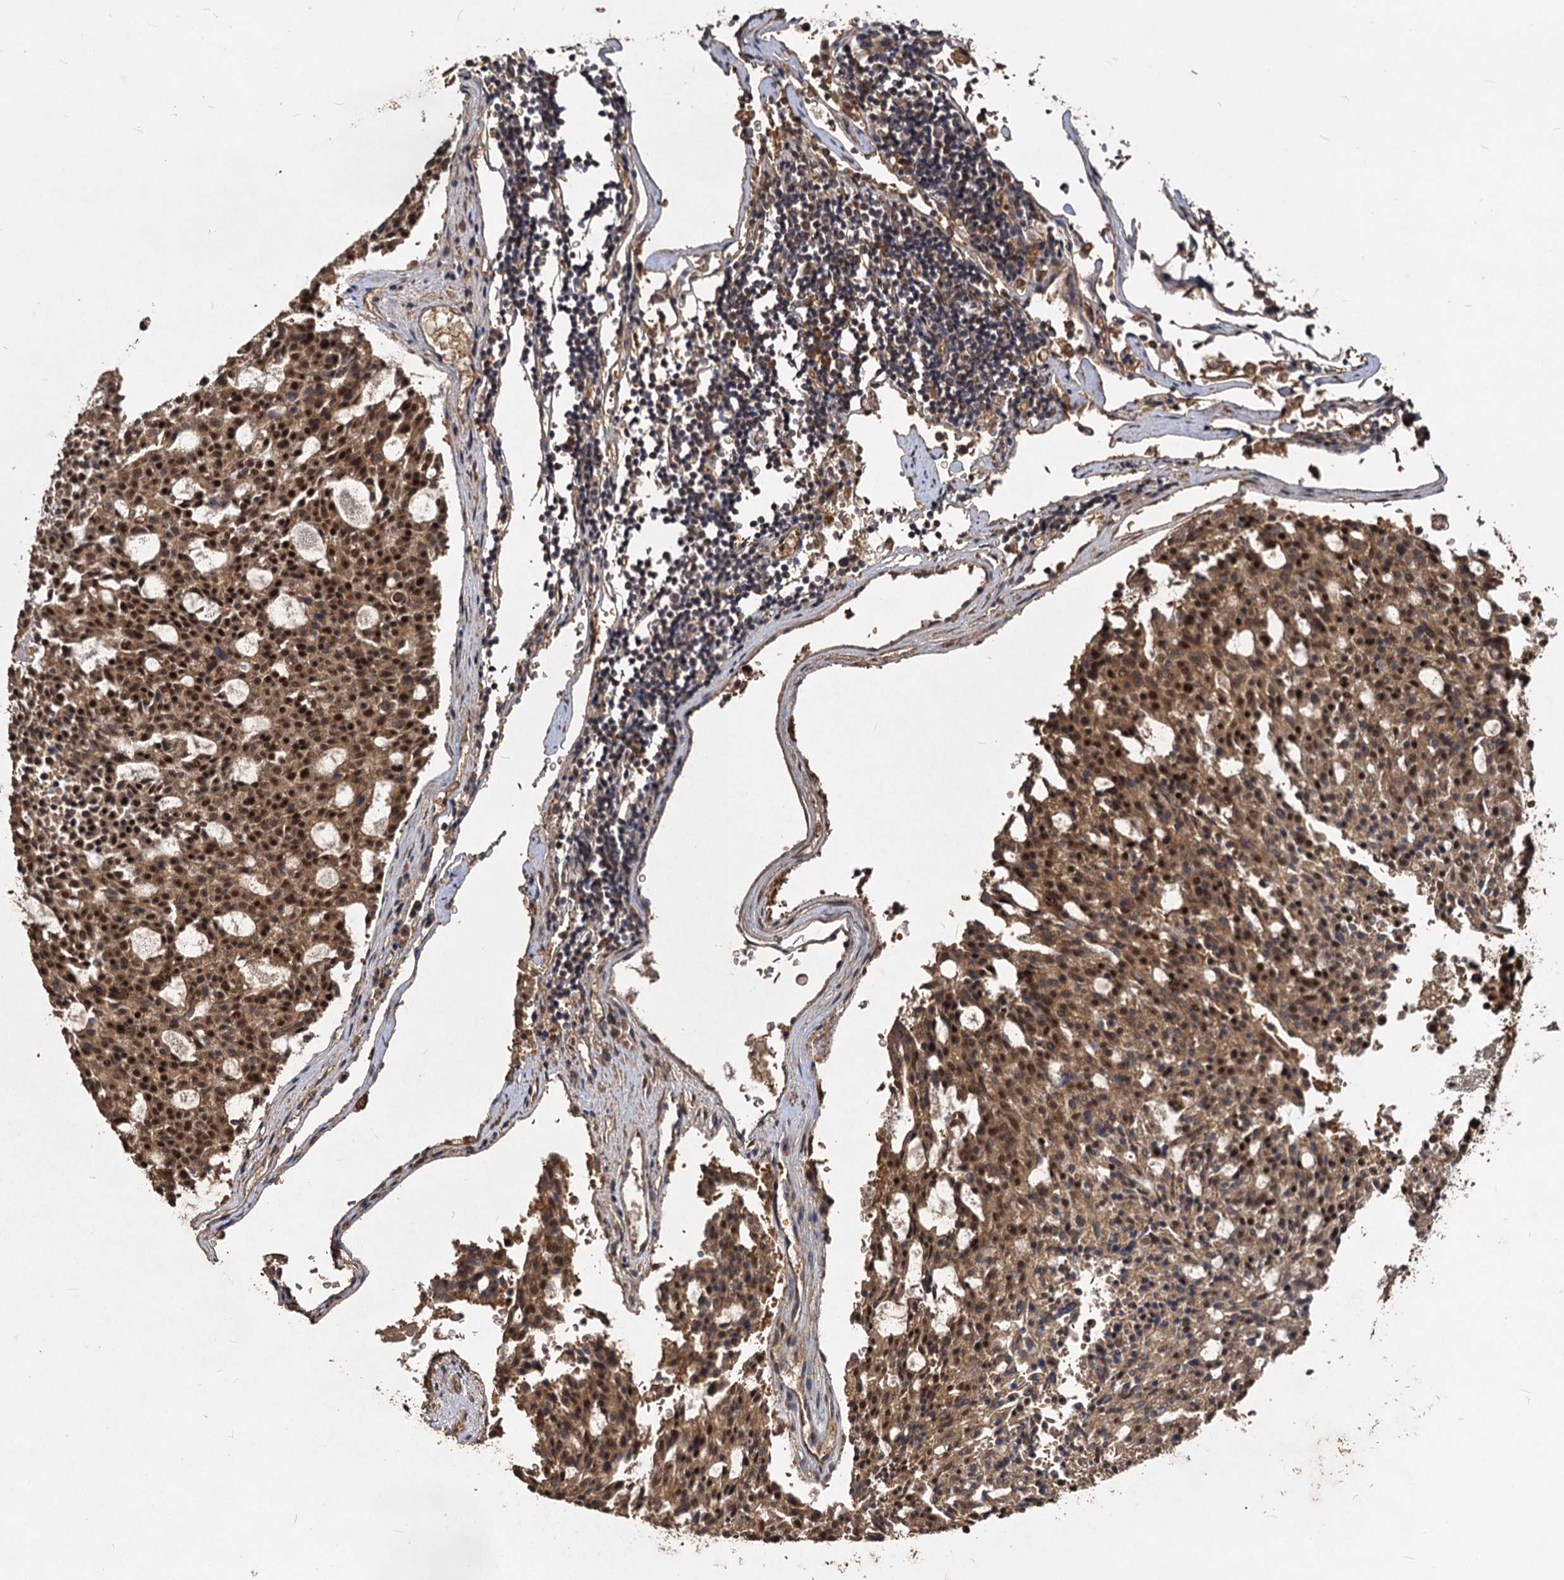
{"staining": {"intensity": "strong", "quantity": ">75%", "location": "cytoplasmic/membranous,nuclear"}, "tissue": "carcinoid", "cell_type": "Tumor cells", "image_type": "cancer", "snomed": [{"axis": "morphology", "description": "Carcinoid, malignant, NOS"}, {"axis": "topography", "description": "Pancreas"}], "caption": "Carcinoid (malignant) tissue exhibits strong cytoplasmic/membranous and nuclear expression in approximately >75% of tumor cells, visualized by immunohistochemistry.", "gene": "VPS51", "patient": {"sex": "female", "age": 54}}